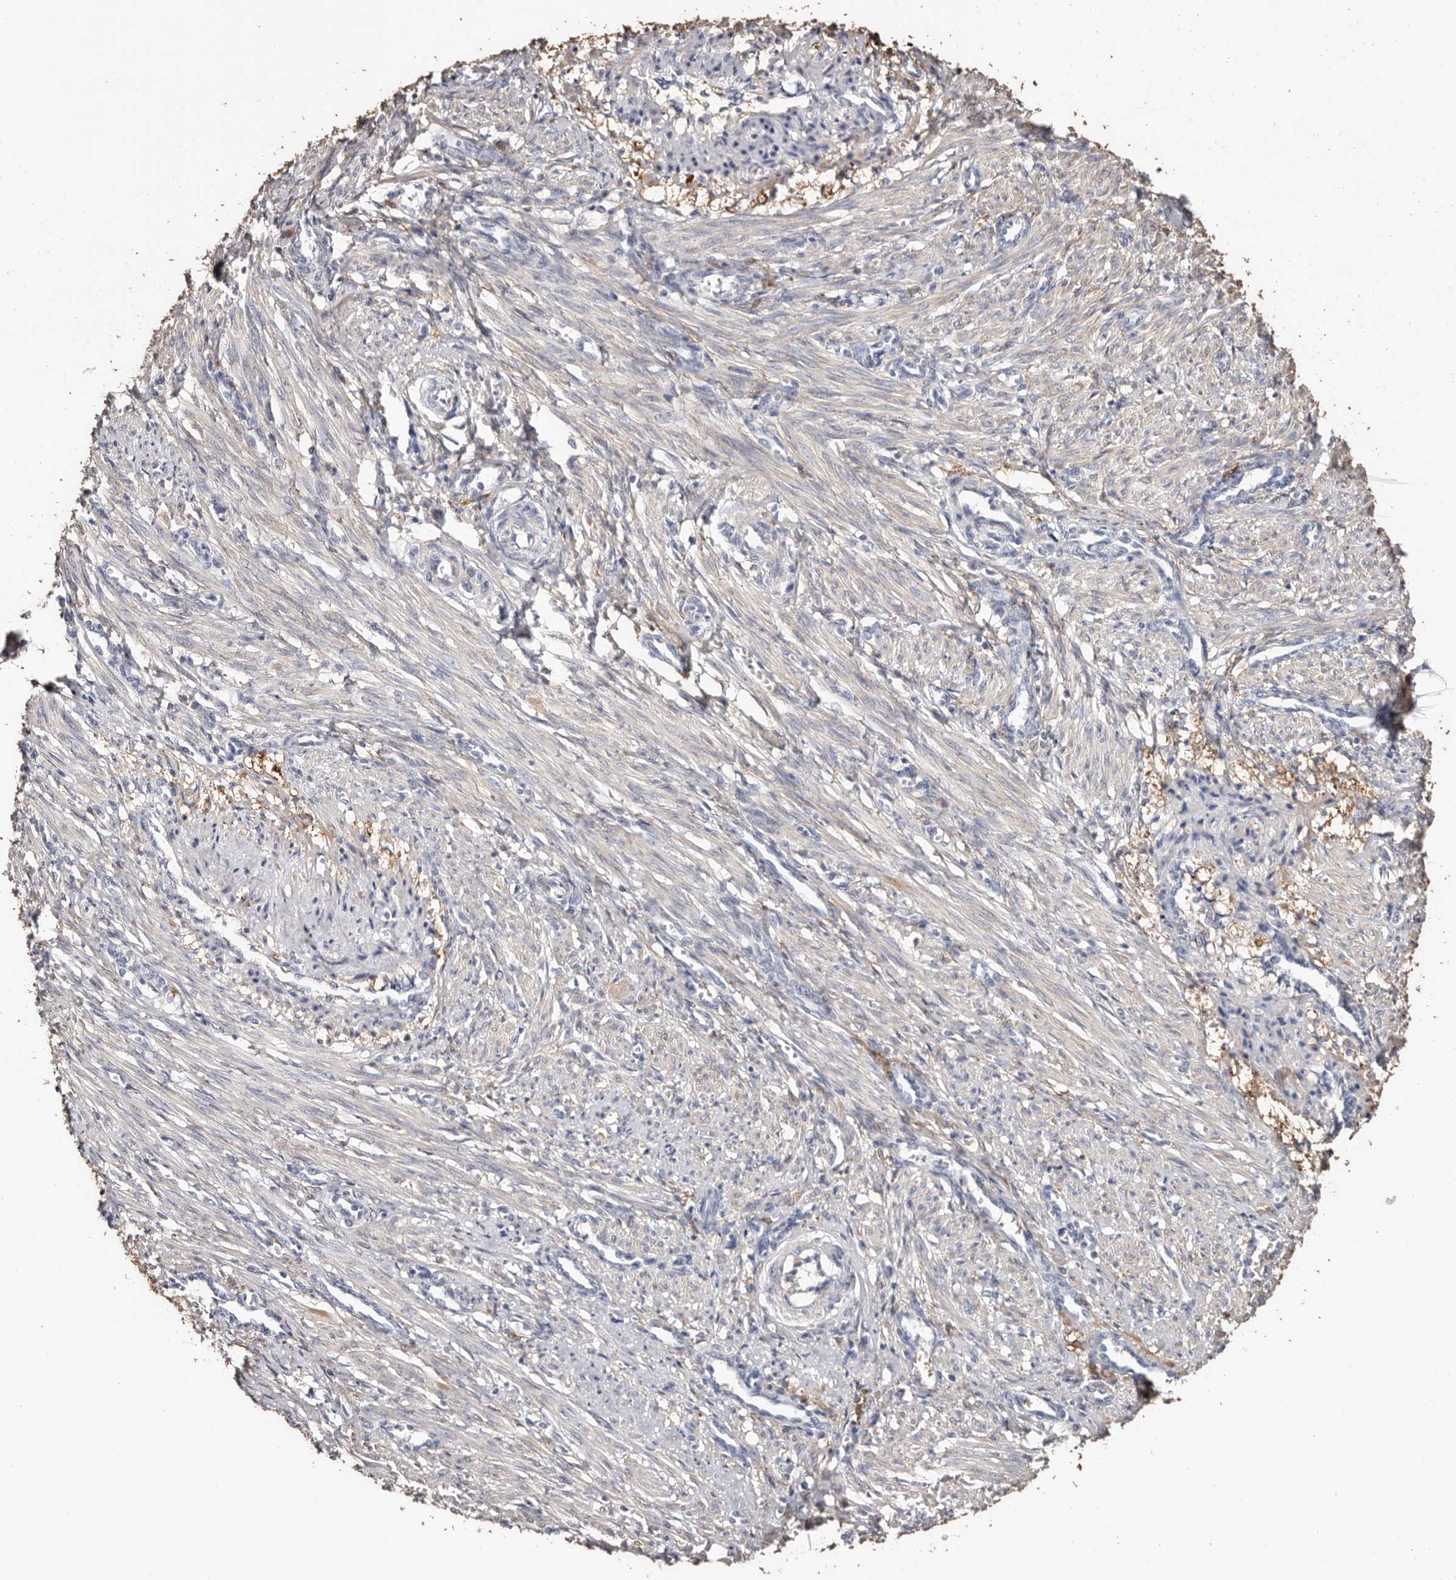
{"staining": {"intensity": "weak", "quantity": ">75%", "location": "cytoplasmic/membranous"}, "tissue": "smooth muscle", "cell_type": "Smooth muscle cells", "image_type": "normal", "snomed": [{"axis": "morphology", "description": "Normal tissue, NOS"}, {"axis": "topography", "description": "Endometrium"}], "caption": "Immunohistochemical staining of benign human smooth muscle shows weak cytoplasmic/membranous protein staining in about >75% of smooth muscle cells. Immunohistochemistry (ihc) stains the protein in brown and the nuclei are stained blue.", "gene": "TGM2", "patient": {"sex": "female", "age": 33}}